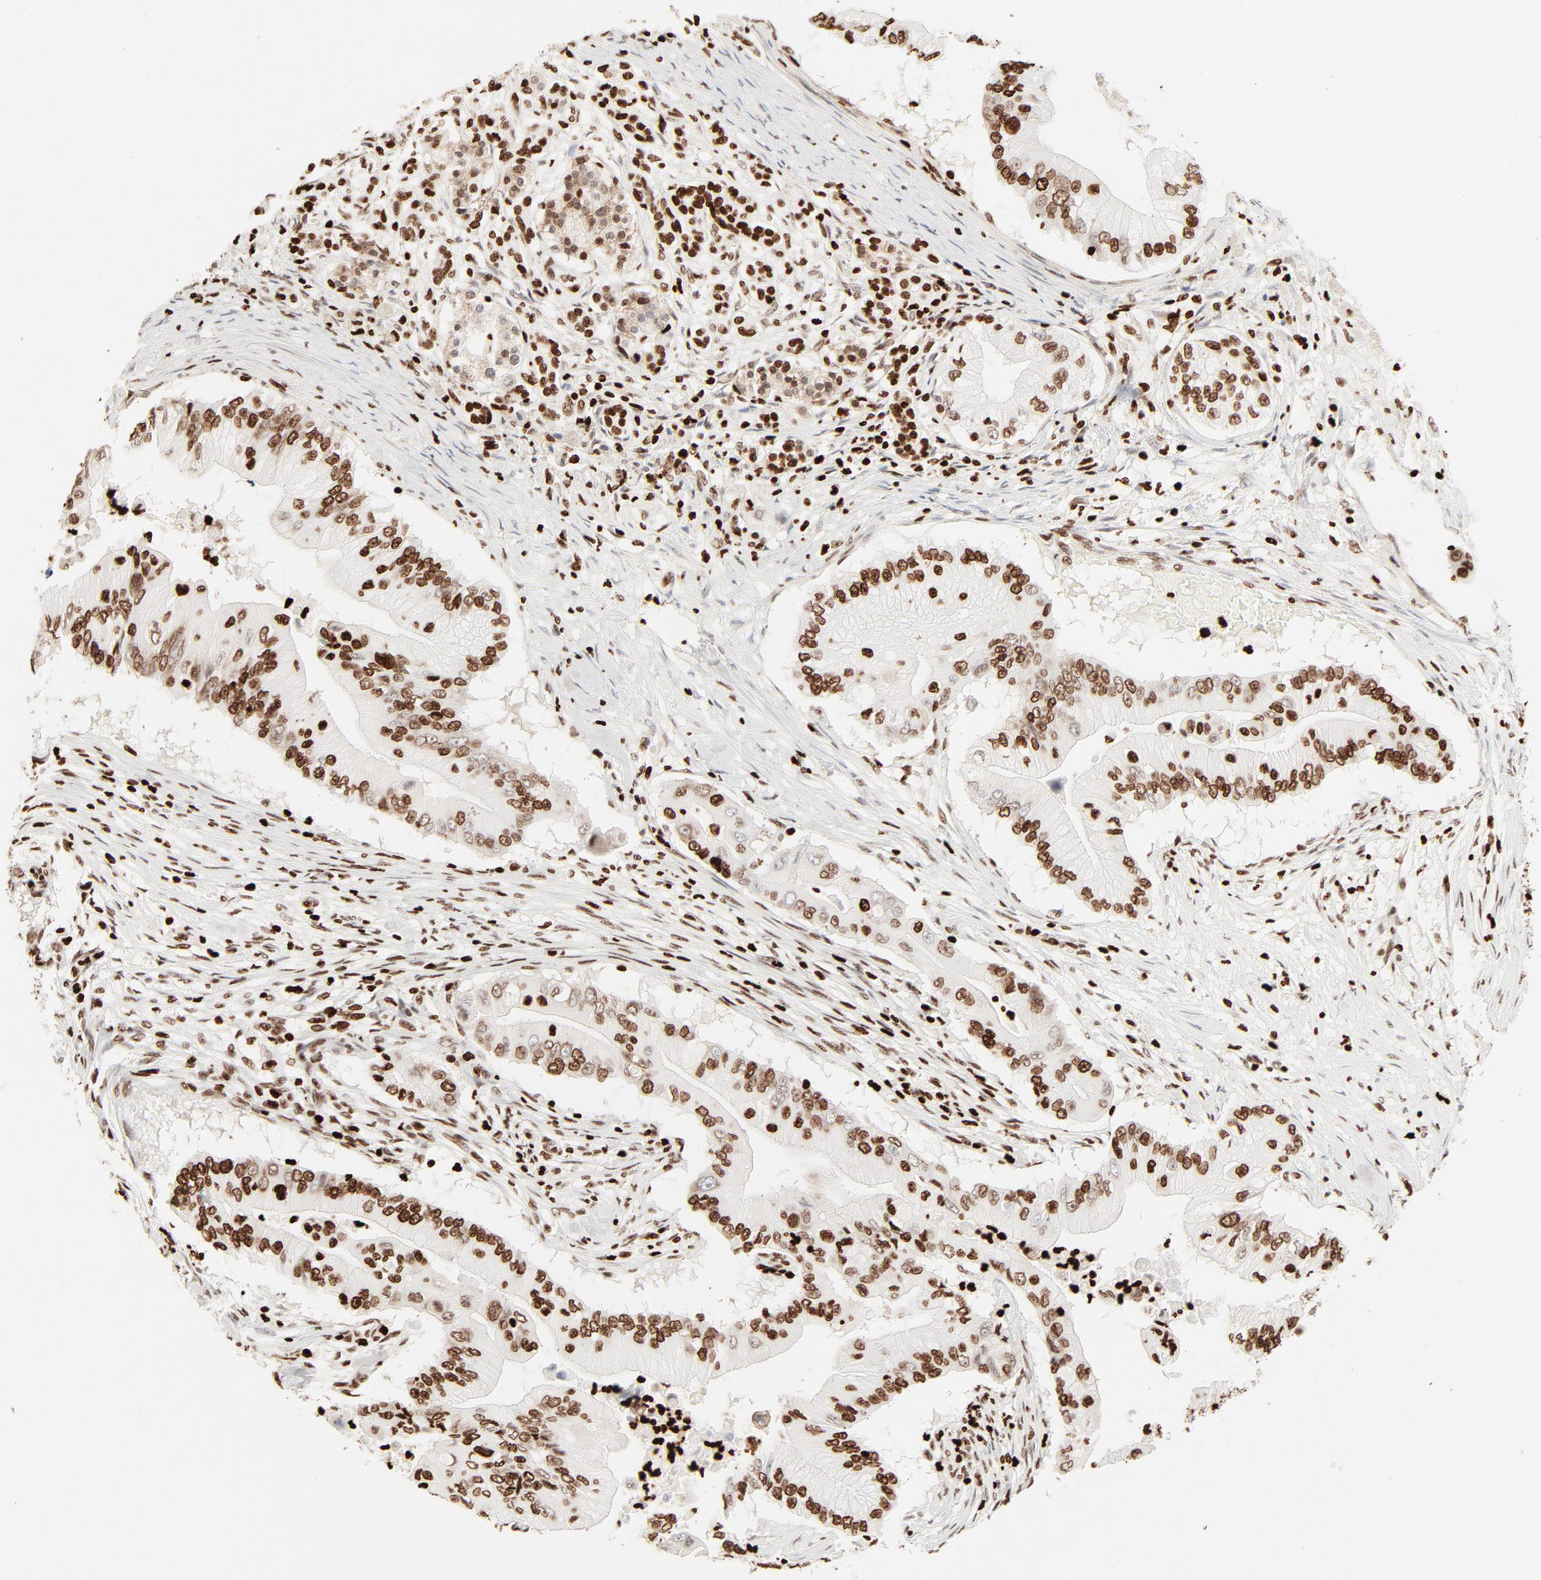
{"staining": {"intensity": "moderate", "quantity": ">75%", "location": "nuclear"}, "tissue": "pancreatic cancer", "cell_type": "Tumor cells", "image_type": "cancer", "snomed": [{"axis": "morphology", "description": "Adenocarcinoma, NOS"}, {"axis": "topography", "description": "Pancreas"}], "caption": "Immunohistochemical staining of pancreatic adenocarcinoma displays moderate nuclear protein expression in about >75% of tumor cells.", "gene": "HMGB2", "patient": {"sex": "male", "age": 62}}